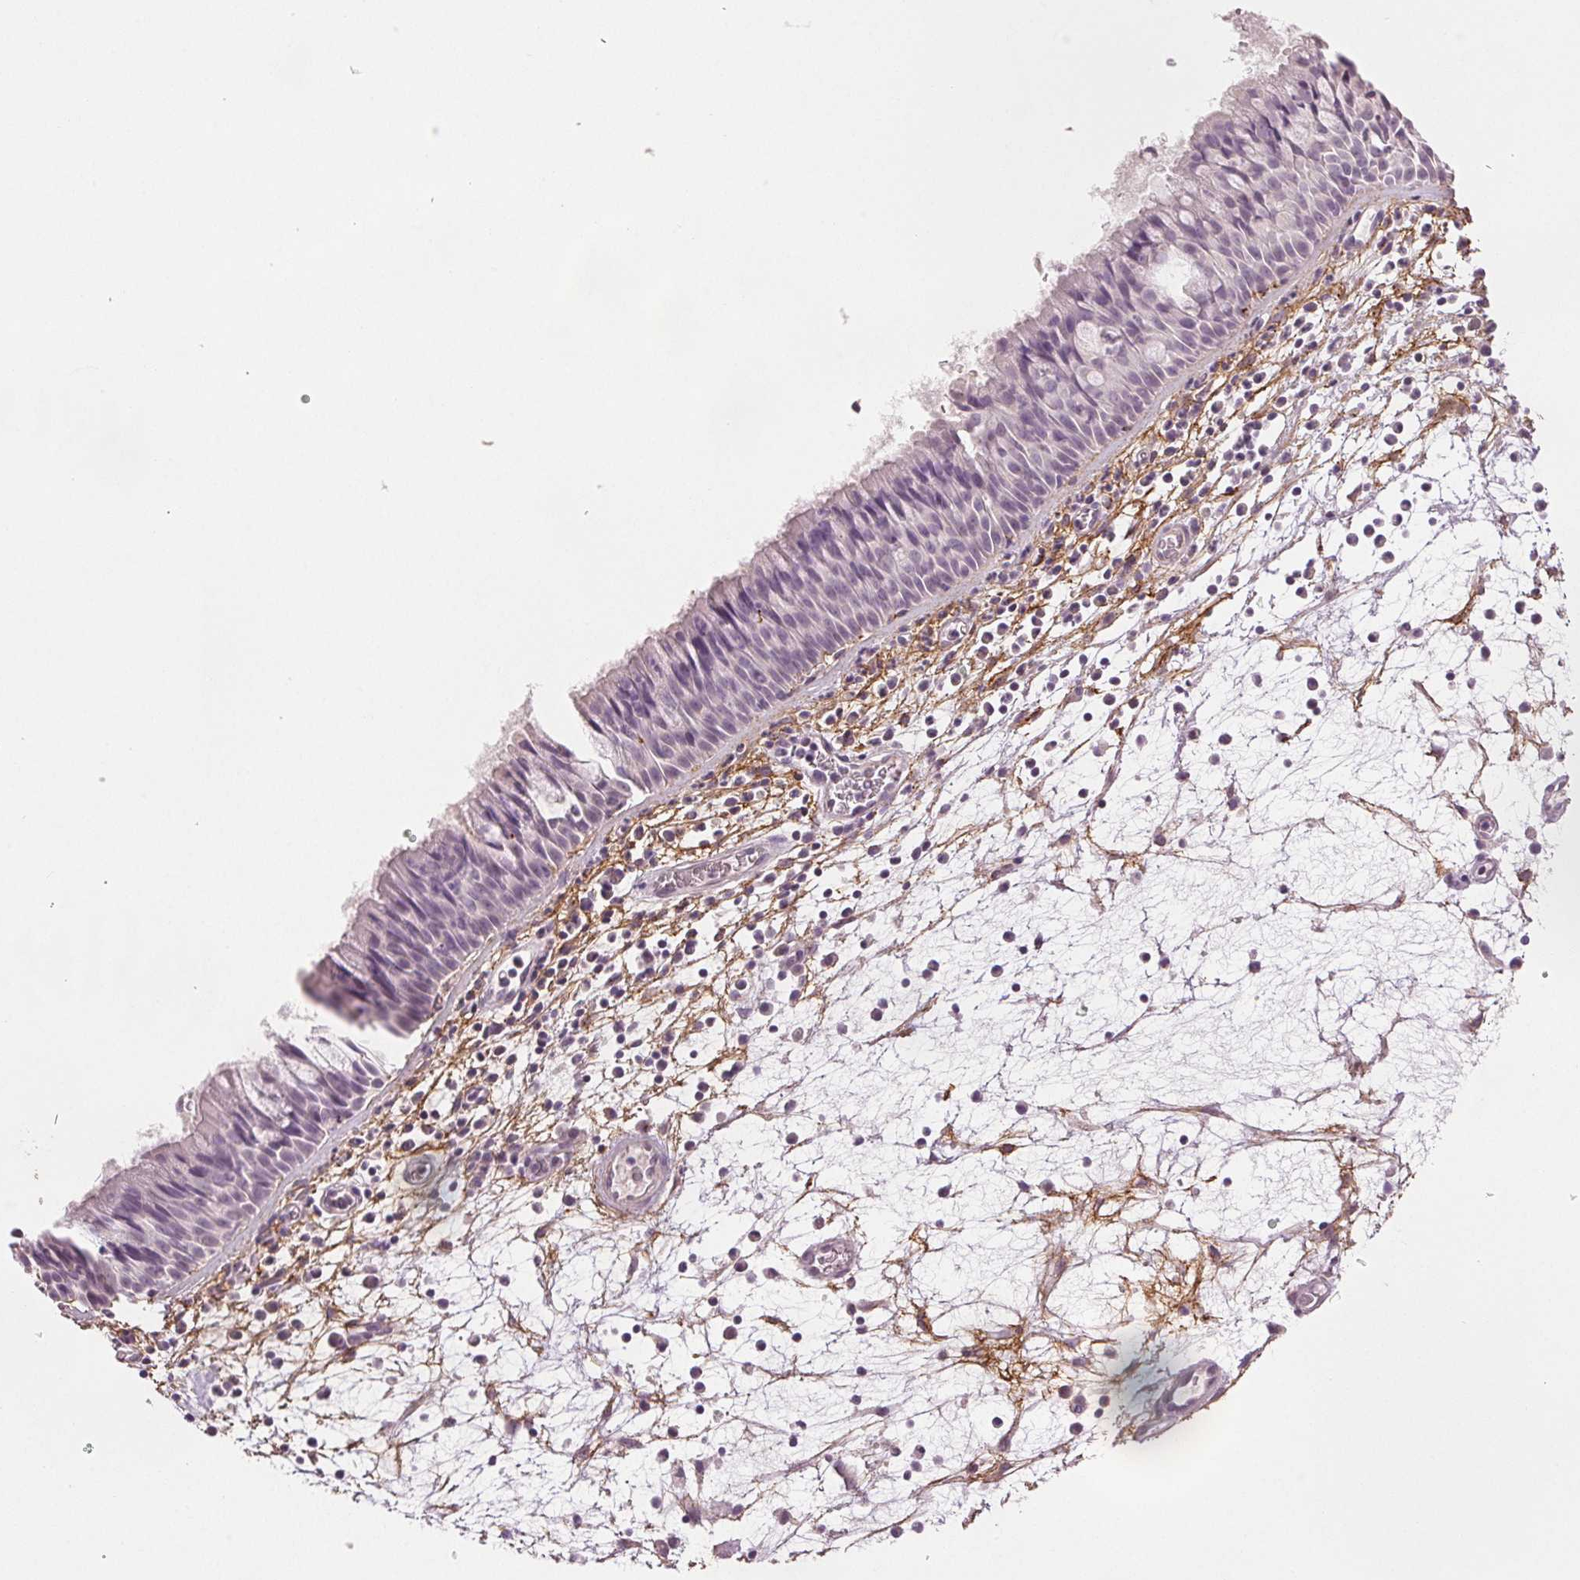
{"staining": {"intensity": "negative", "quantity": "none", "location": "none"}, "tissue": "nasopharynx", "cell_type": "Respiratory epithelial cells", "image_type": "normal", "snomed": [{"axis": "morphology", "description": "Normal tissue, NOS"}, {"axis": "topography", "description": "Nasopharynx"}], "caption": "Immunohistochemical staining of benign human nasopharynx displays no significant staining in respiratory epithelial cells. Nuclei are stained in blue.", "gene": "FBN1", "patient": {"sex": "male", "age": 67}}